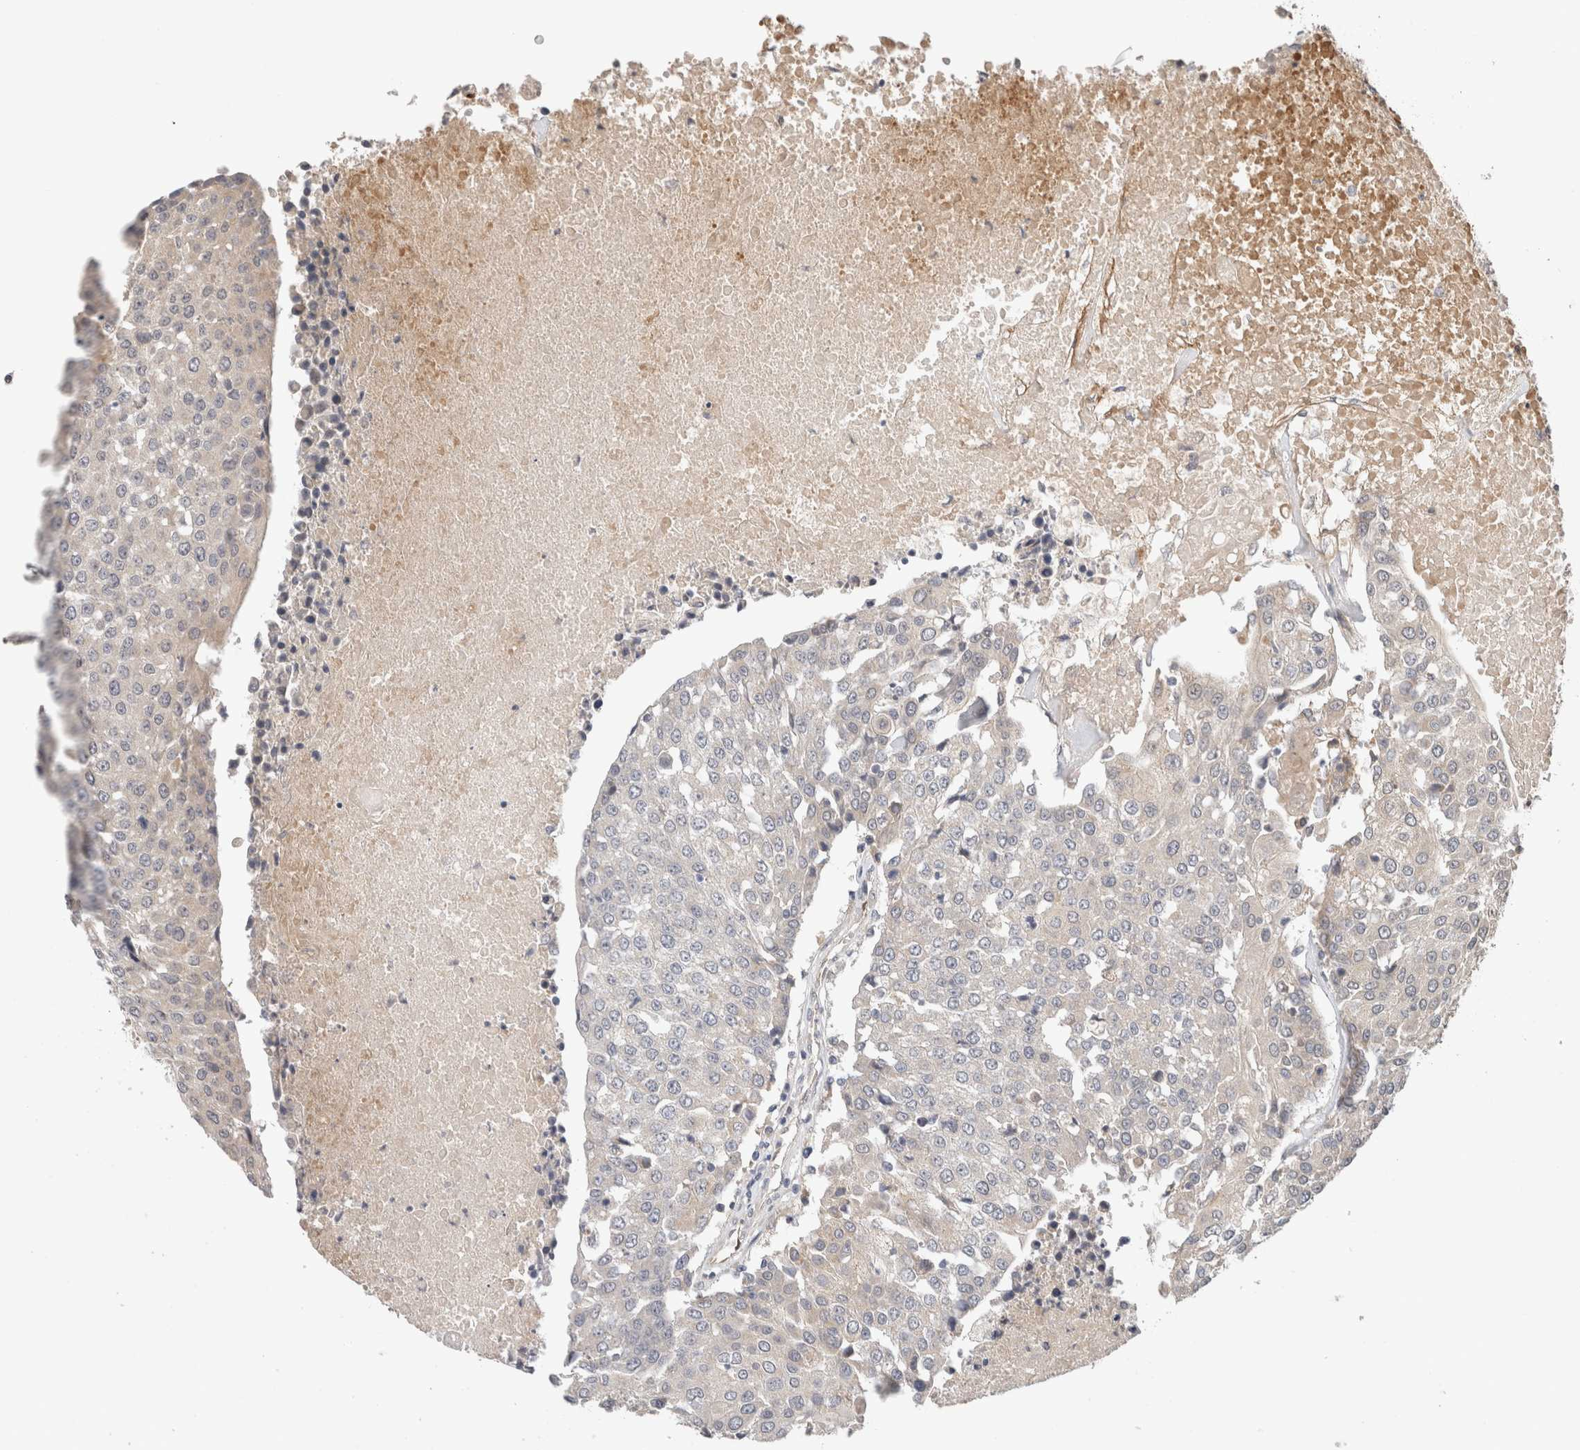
{"staining": {"intensity": "negative", "quantity": "none", "location": "none"}, "tissue": "urothelial cancer", "cell_type": "Tumor cells", "image_type": "cancer", "snomed": [{"axis": "morphology", "description": "Urothelial carcinoma, High grade"}, {"axis": "topography", "description": "Urinary bladder"}], "caption": "Immunohistochemical staining of human urothelial cancer shows no significant expression in tumor cells.", "gene": "SGK1", "patient": {"sex": "female", "age": 85}}